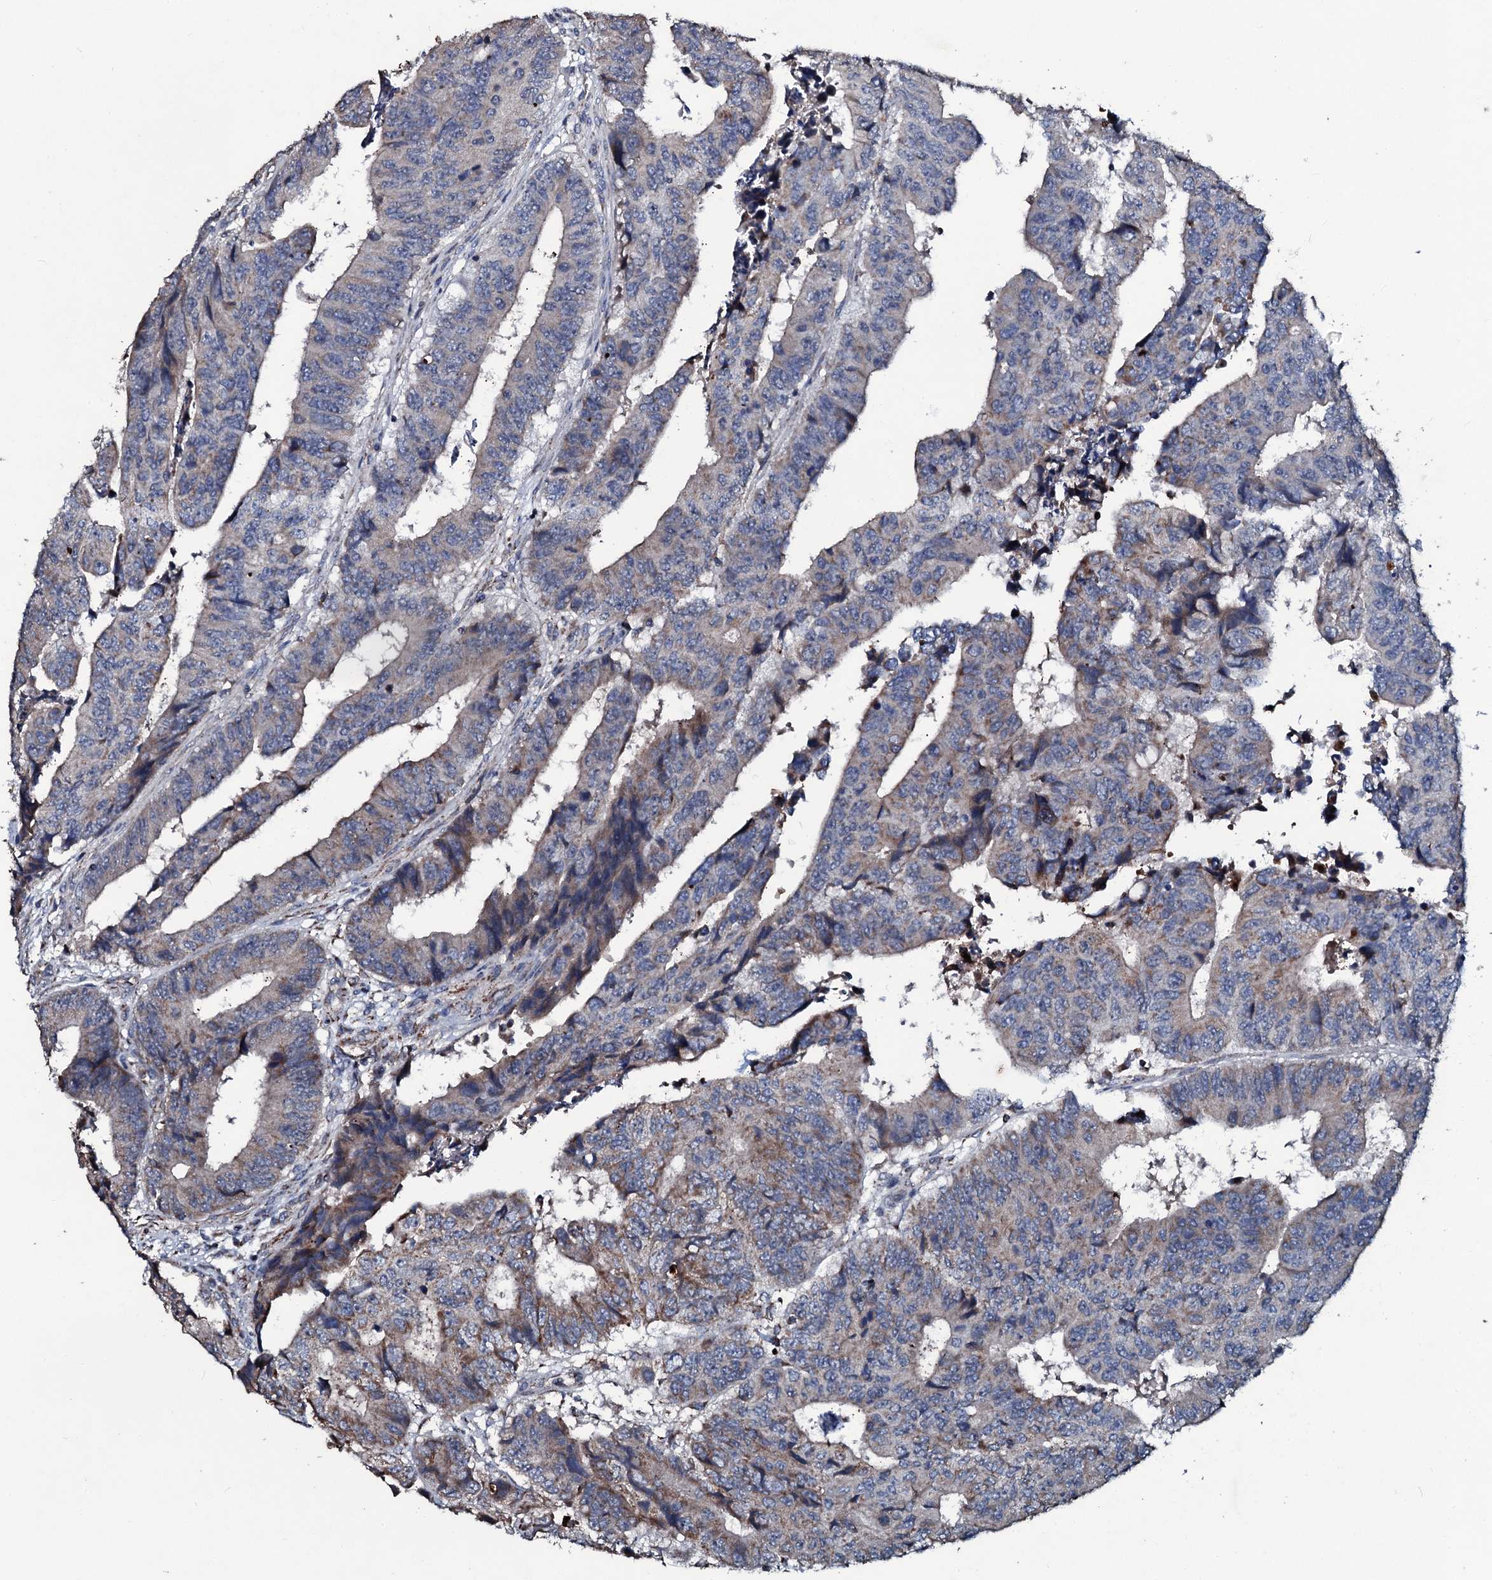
{"staining": {"intensity": "moderate", "quantity": "25%-75%", "location": "cytoplasmic/membranous"}, "tissue": "colorectal cancer", "cell_type": "Tumor cells", "image_type": "cancer", "snomed": [{"axis": "morphology", "description": "Adenocarcinoma, NOS"}, {"axis": "topography", "description": "Rectum"}], "caption": "Moderate cytoplasmic/membranous expression for a protein is identified in about 25%-75% of tumor cells of adenocarcinoma (colorectal) using immunohistochemistry (IHC).", "gene": "DYNC2I2", "patient": {"sex": "male", "age": 84}}